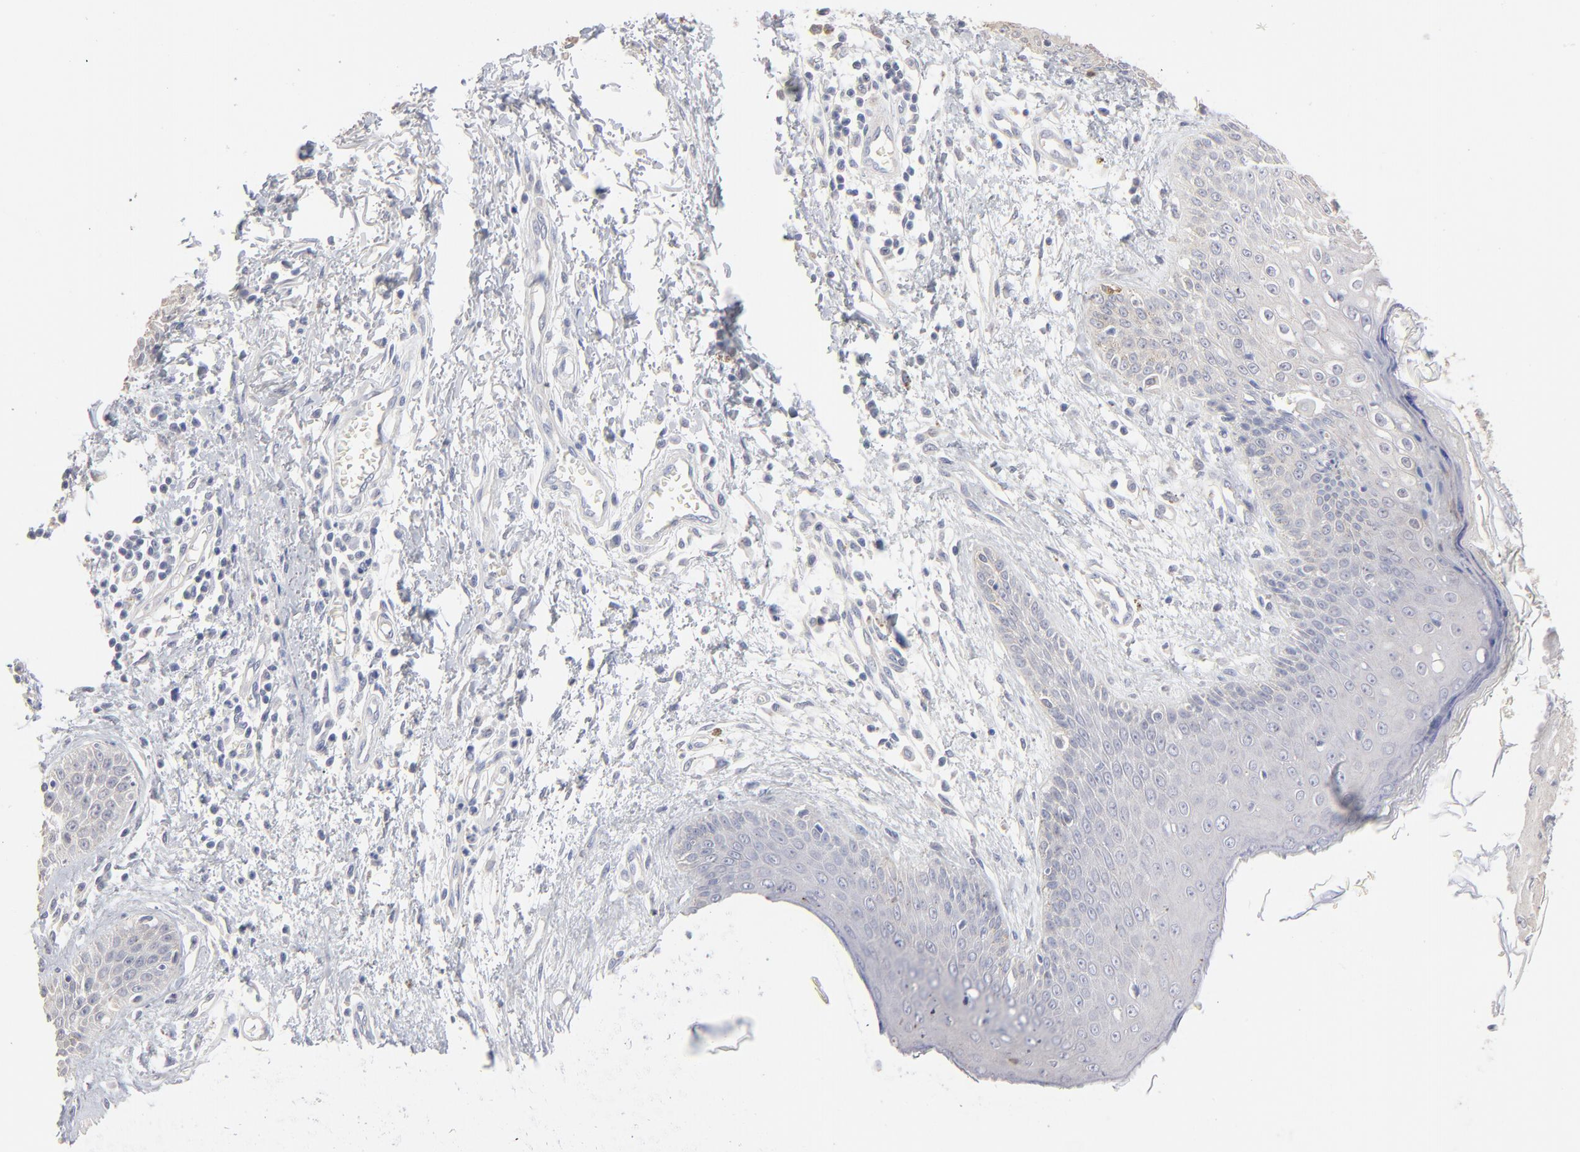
{"staining": {"intensity": "negative", "quantity": "none", "location": "none"}, "tissue": "skin cancer", "cell_type": "Tumor cells", "image_type": "cancer", "snomed": [{"axis": "morphology", "description": "Basal cell carcinoma"}, {"axis": "topography", "description": "Skin"}], "caption": "There is no significant positivity in tumor cells of skin basal cell carcinoma. Brightfield microscopy of IHC stained with DAB (3,3'-diaminobenzidine) (brown) and hematoxylin (blue), captured at high magnification.", "gene": "DNAL4", "patient": {"sex": "female", "age": 64}}